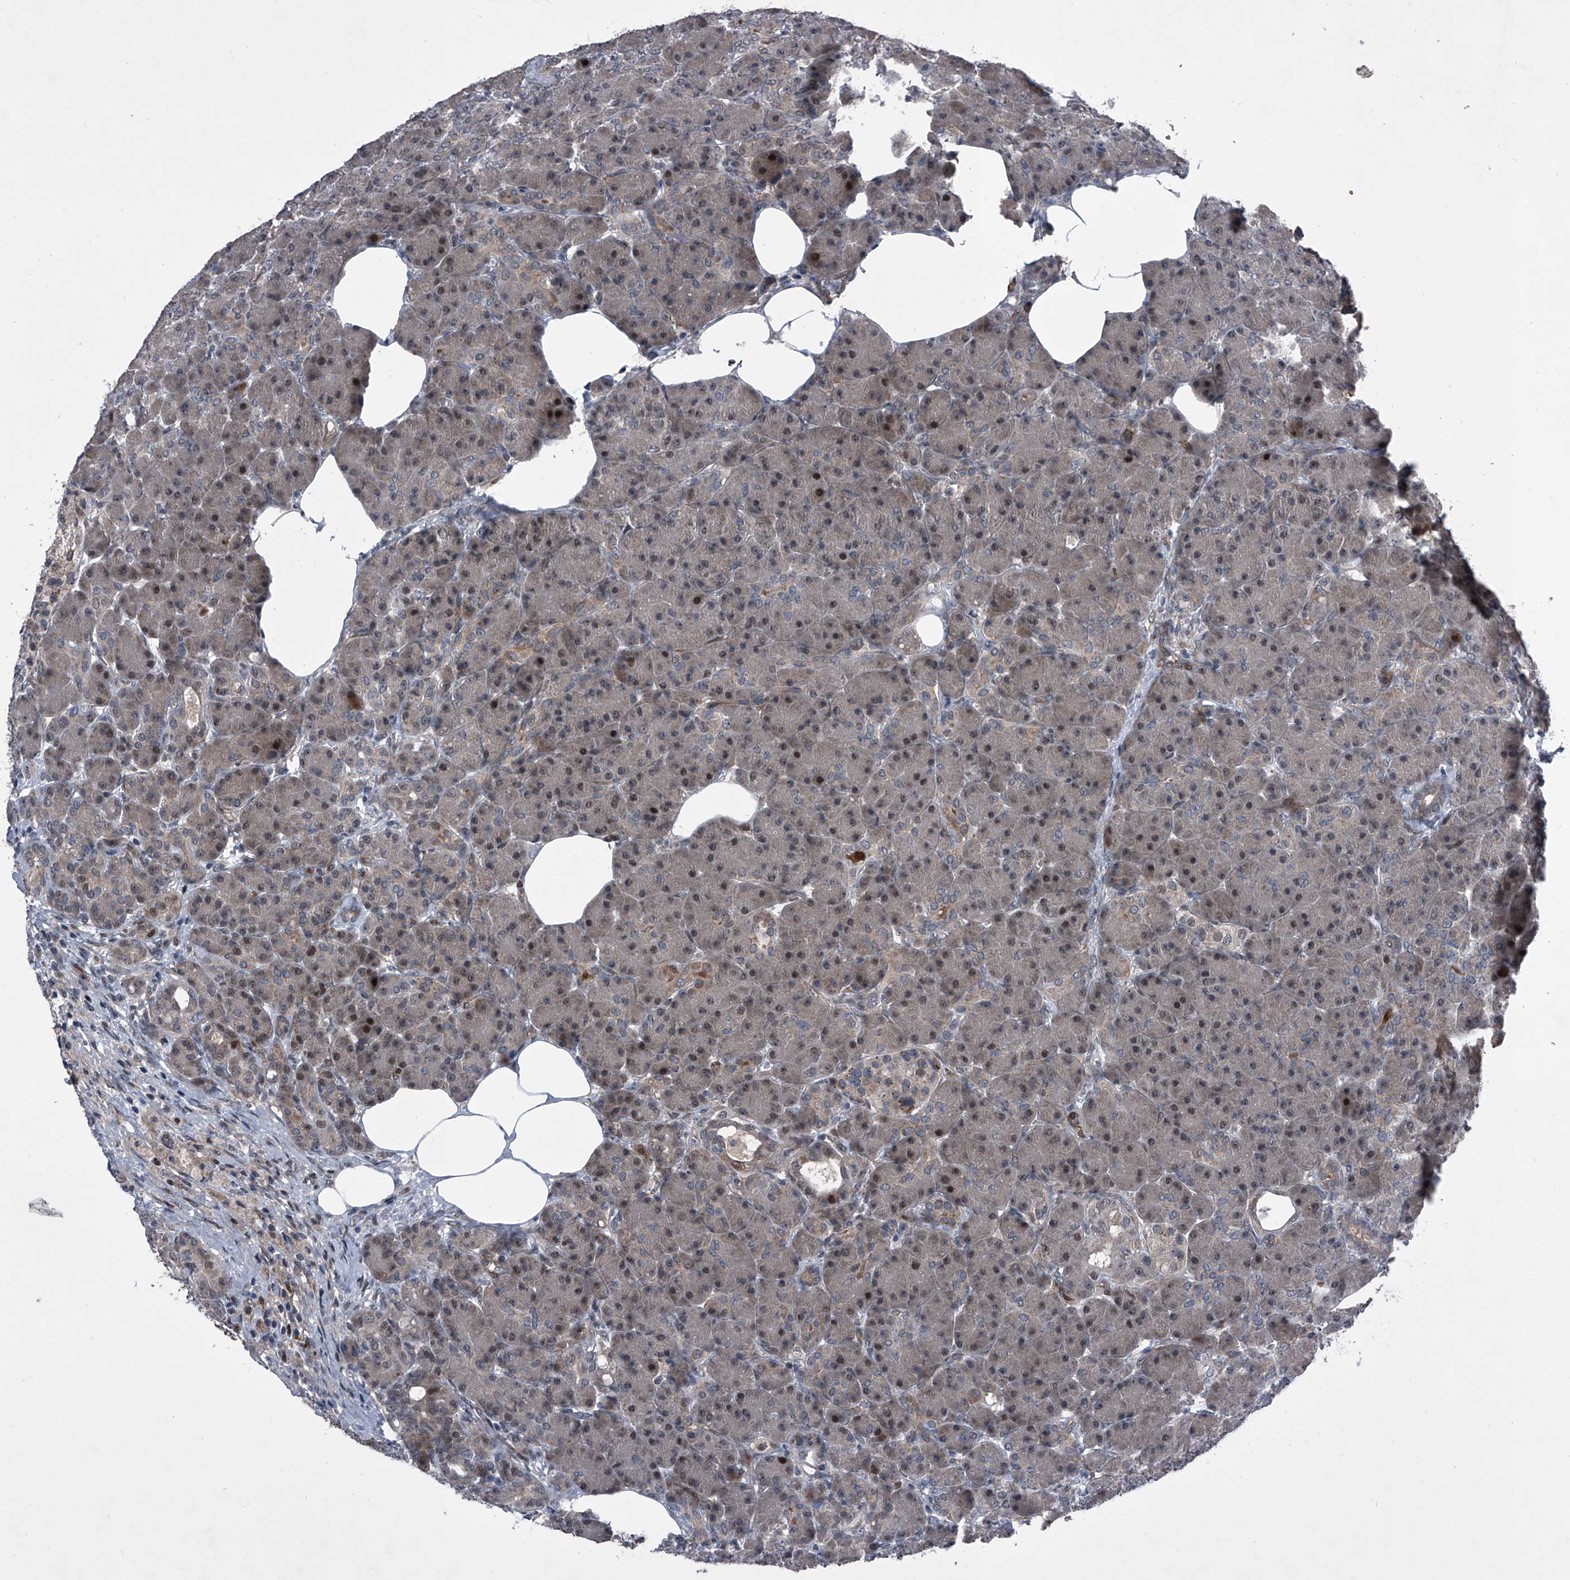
{"staining": {"intensity": "weak", "quantity": "25%-75%", "location": "cytoplasmic/membranous"}, "tissue": "pancreas", "cell_type": "Exocrine glandular cells", "image_type": "normal", "snomed": [{"axis": "morphology", "description": "Normal tissue, NOS"}, {"axis": "topography", "description": "Pancreas"}], "caption": "Immunohistochemical staining of benign human pancreas exhibits weak cytoplasmic/membranous protein positivity in about 25%-75% of exocrine glandular cells. (DAB (3,3'-diaminobenzidine) IHC with brightfield microscopy, high magnification).", "gene": "ELK4", "patient": {"sex": "male", "age": 63}}